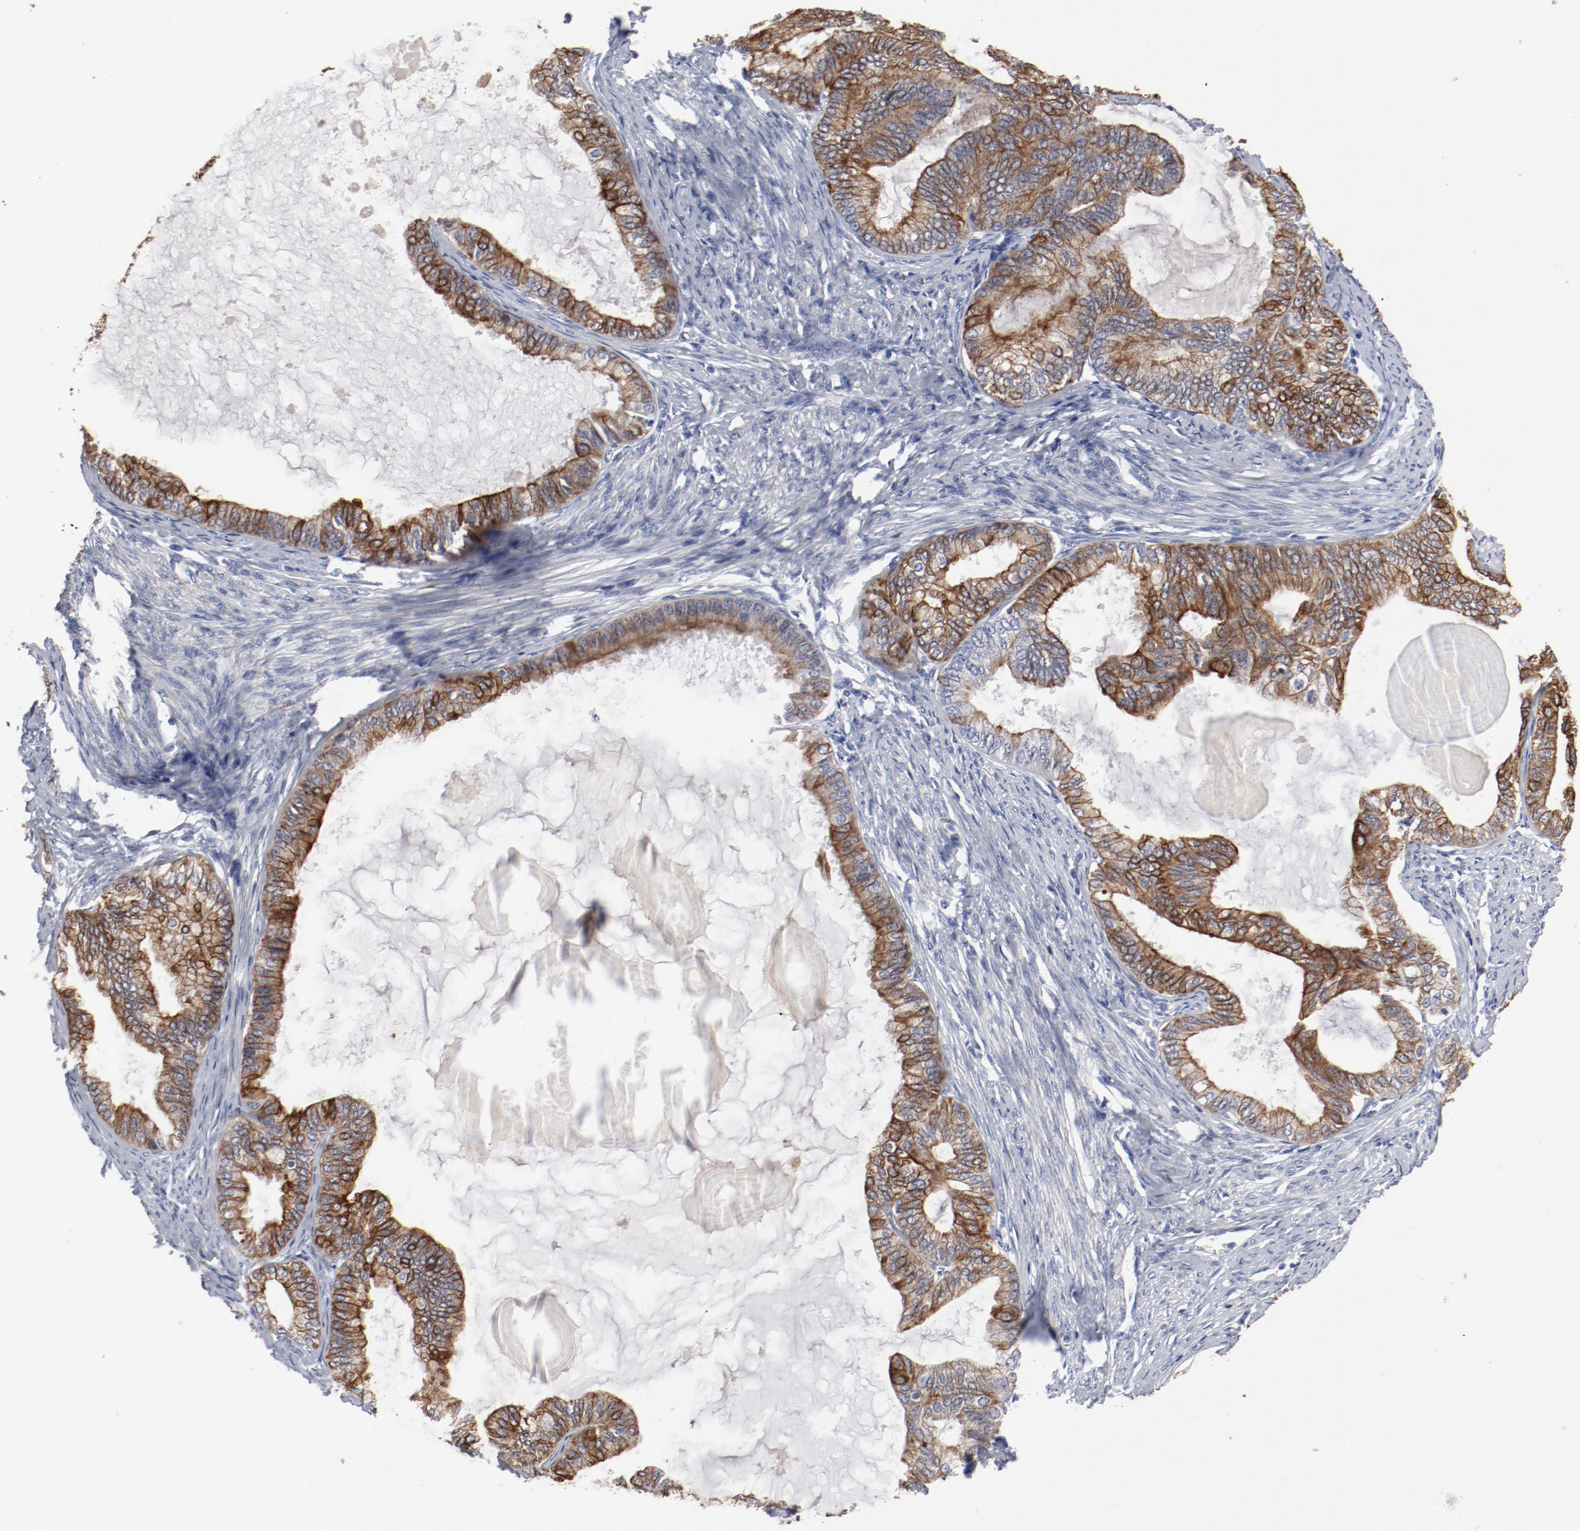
{"staining": {"intensity": "strong", "quantity": ">75%", "location": "cytoplasmic/membranous"}, "tissue": "endometrial cancer", "cell_type": "Tumor cells", "image_type": "cancer", "snomed": [{"axis": "morphology", "description": "Adenocarcinoma, NOS"}, {"axis": "topography", "description": "Endometrium"}], "caption": "Protein analysis of endometrial cancer tissue exhibits strong cytoplasmic/membranous staining in about >75% of tumor cells.", "gene": "TSPAN6", "patient": {"sex": "female", "age": 86}}